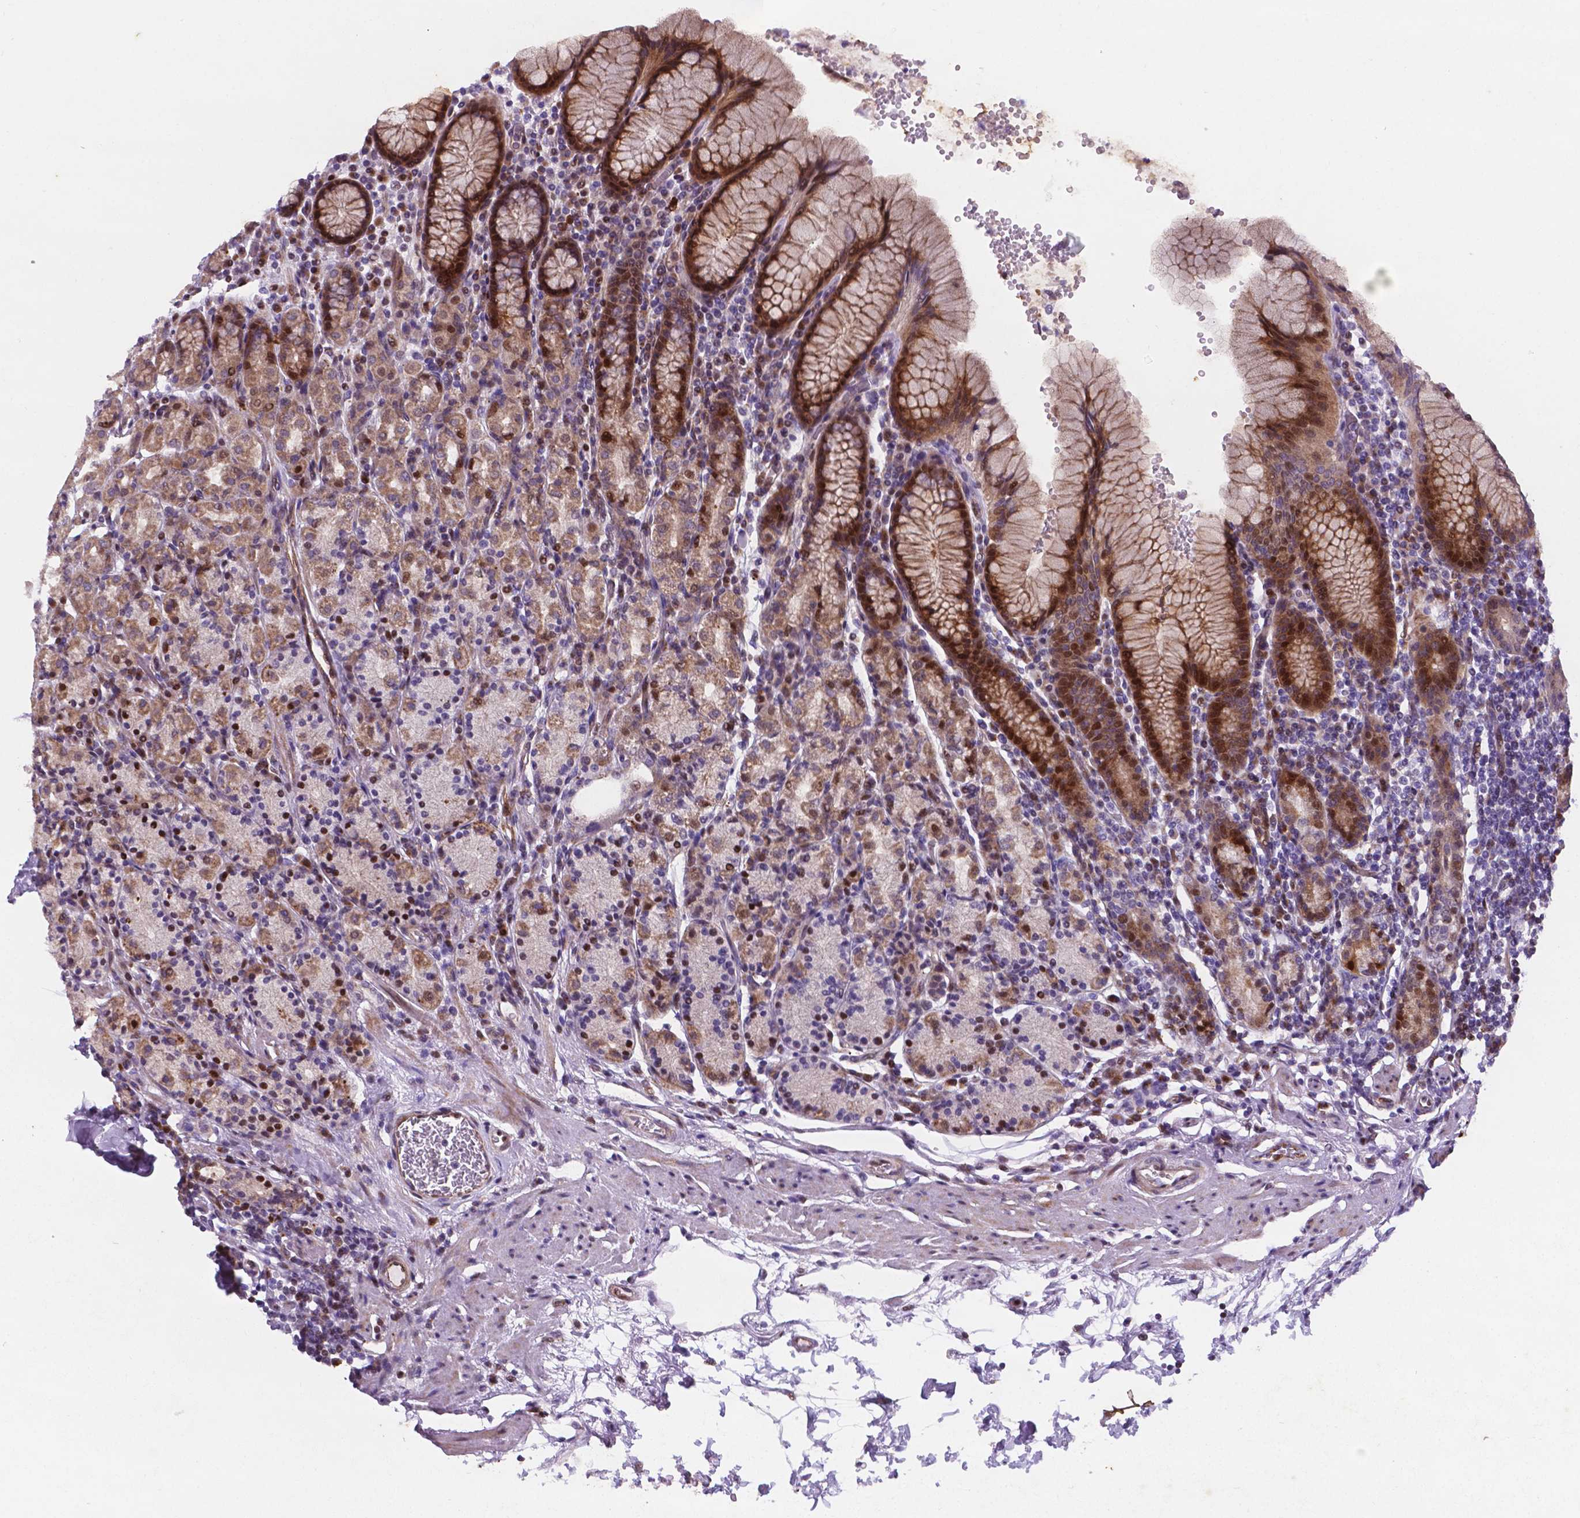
{"staining": {"intensity": "strong", "quantity": "25%-75%", "location": "cytoplasmic/membranous,nuclear"}, "tissue": "stomach", "cell_type": "Glandular cells", "image_type": "normal", "snomed": [{"axis": "morphology", "description": "Normal tissue, NOS"}, {"axis": "topography", "description": "Stomach, upper"}, {"axis": "topography", "description": "Stomach"}], "caption": "High-magnification brightfield microscopy of benign stomach stained with DAB (3,3'-diaminobenzidine) (brown) and counterstained with hematoxylin (blue). glandular cells exhibit strong cytoplasmic/membranous,nuclear staining is appreciated in about25%-75% of cells.", "gene": "TM4SF20", "patient": {"sex": "male", "age": 62}}